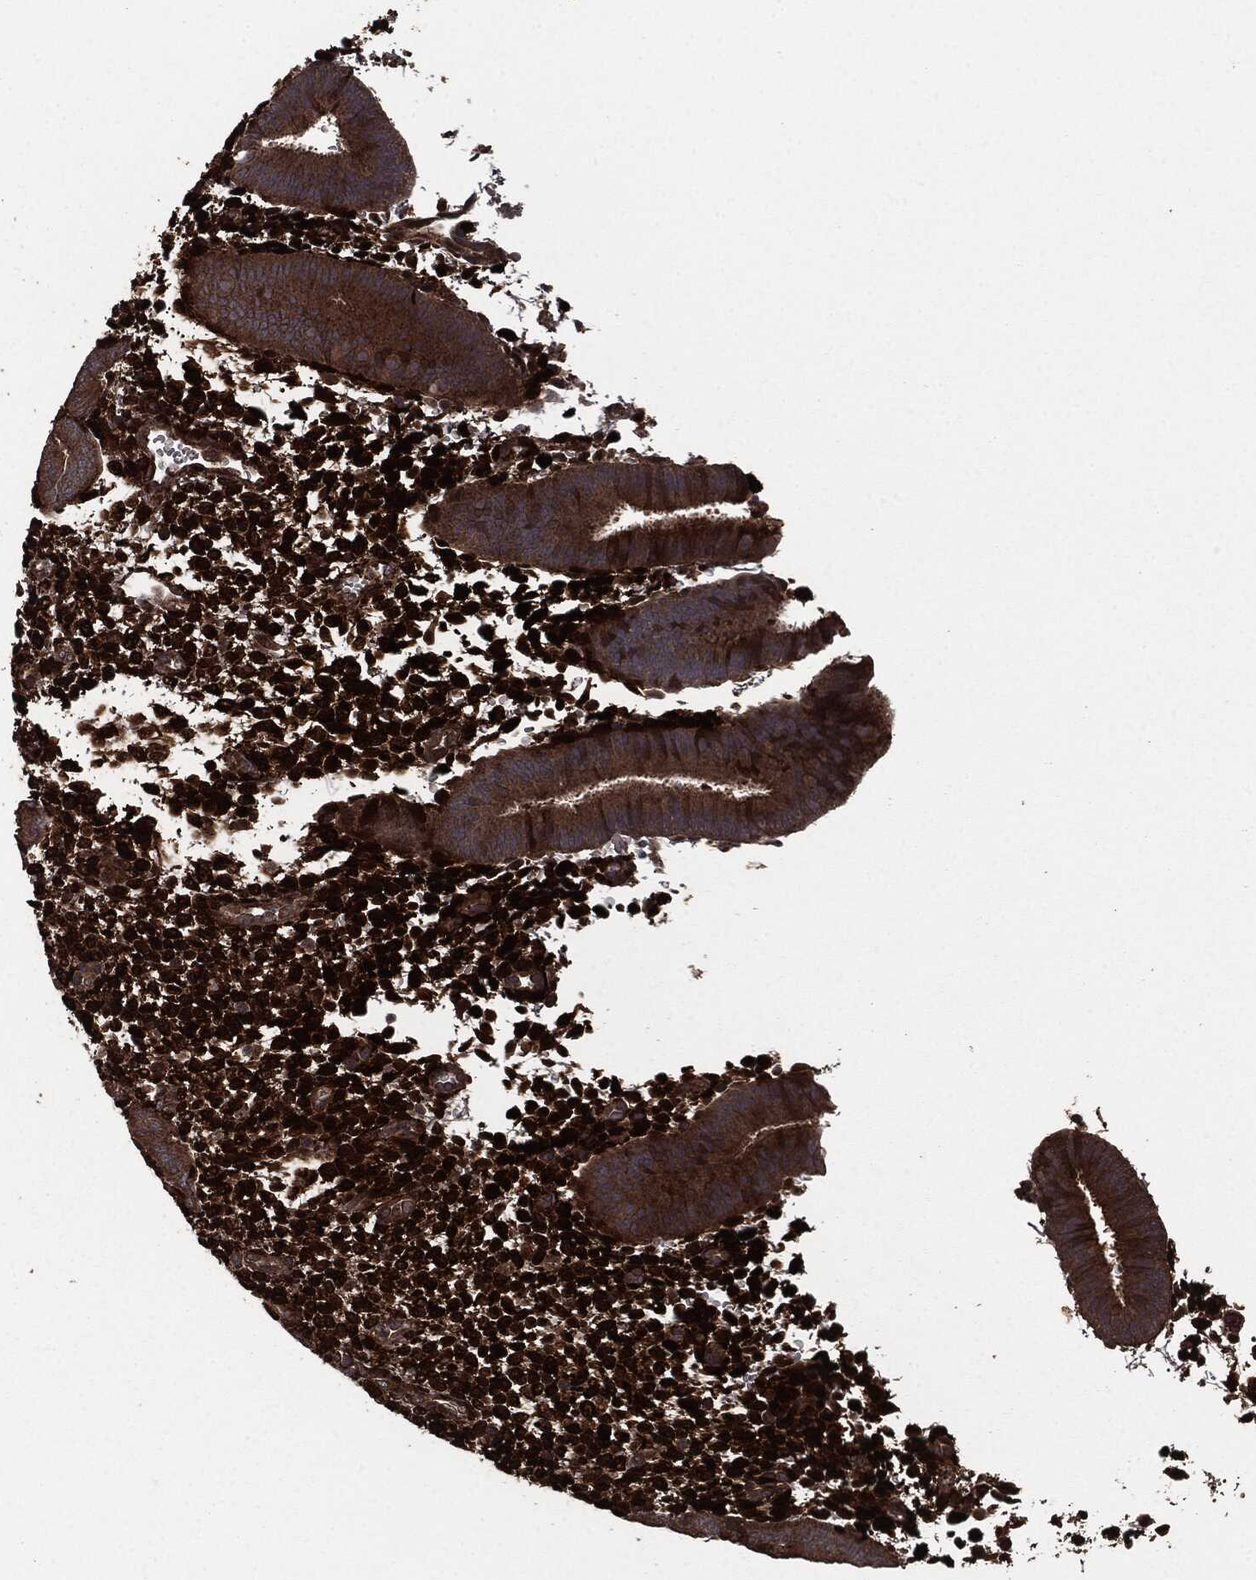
{"staining": {"intensity": "strong", "quantity": ">75%", "location": "cytoplasmic/membranous,nuclear"}, "tissue": "endometrium", "cell_type": "Cells in endometrial stroma", "image_type": "normal", "snomed": [{"axis": "morphology", "description": "Normal tissue, NOS"}, {"axis": "topography", "description": "Endometrium"}], "caption": "A micrograph of endometrium stained for a protein reveals strong cytoplasmic/membranous,nuclear brown staining in cells in endometrial stroma. The staining was performed using DAB (3,3'-diaminobenzidine), with brown indicating positive protein expression. Nuclei are stained blue with hematoxylin.", "gene": "CRABP2", "patient": {"sex": "female", "age": 39}}